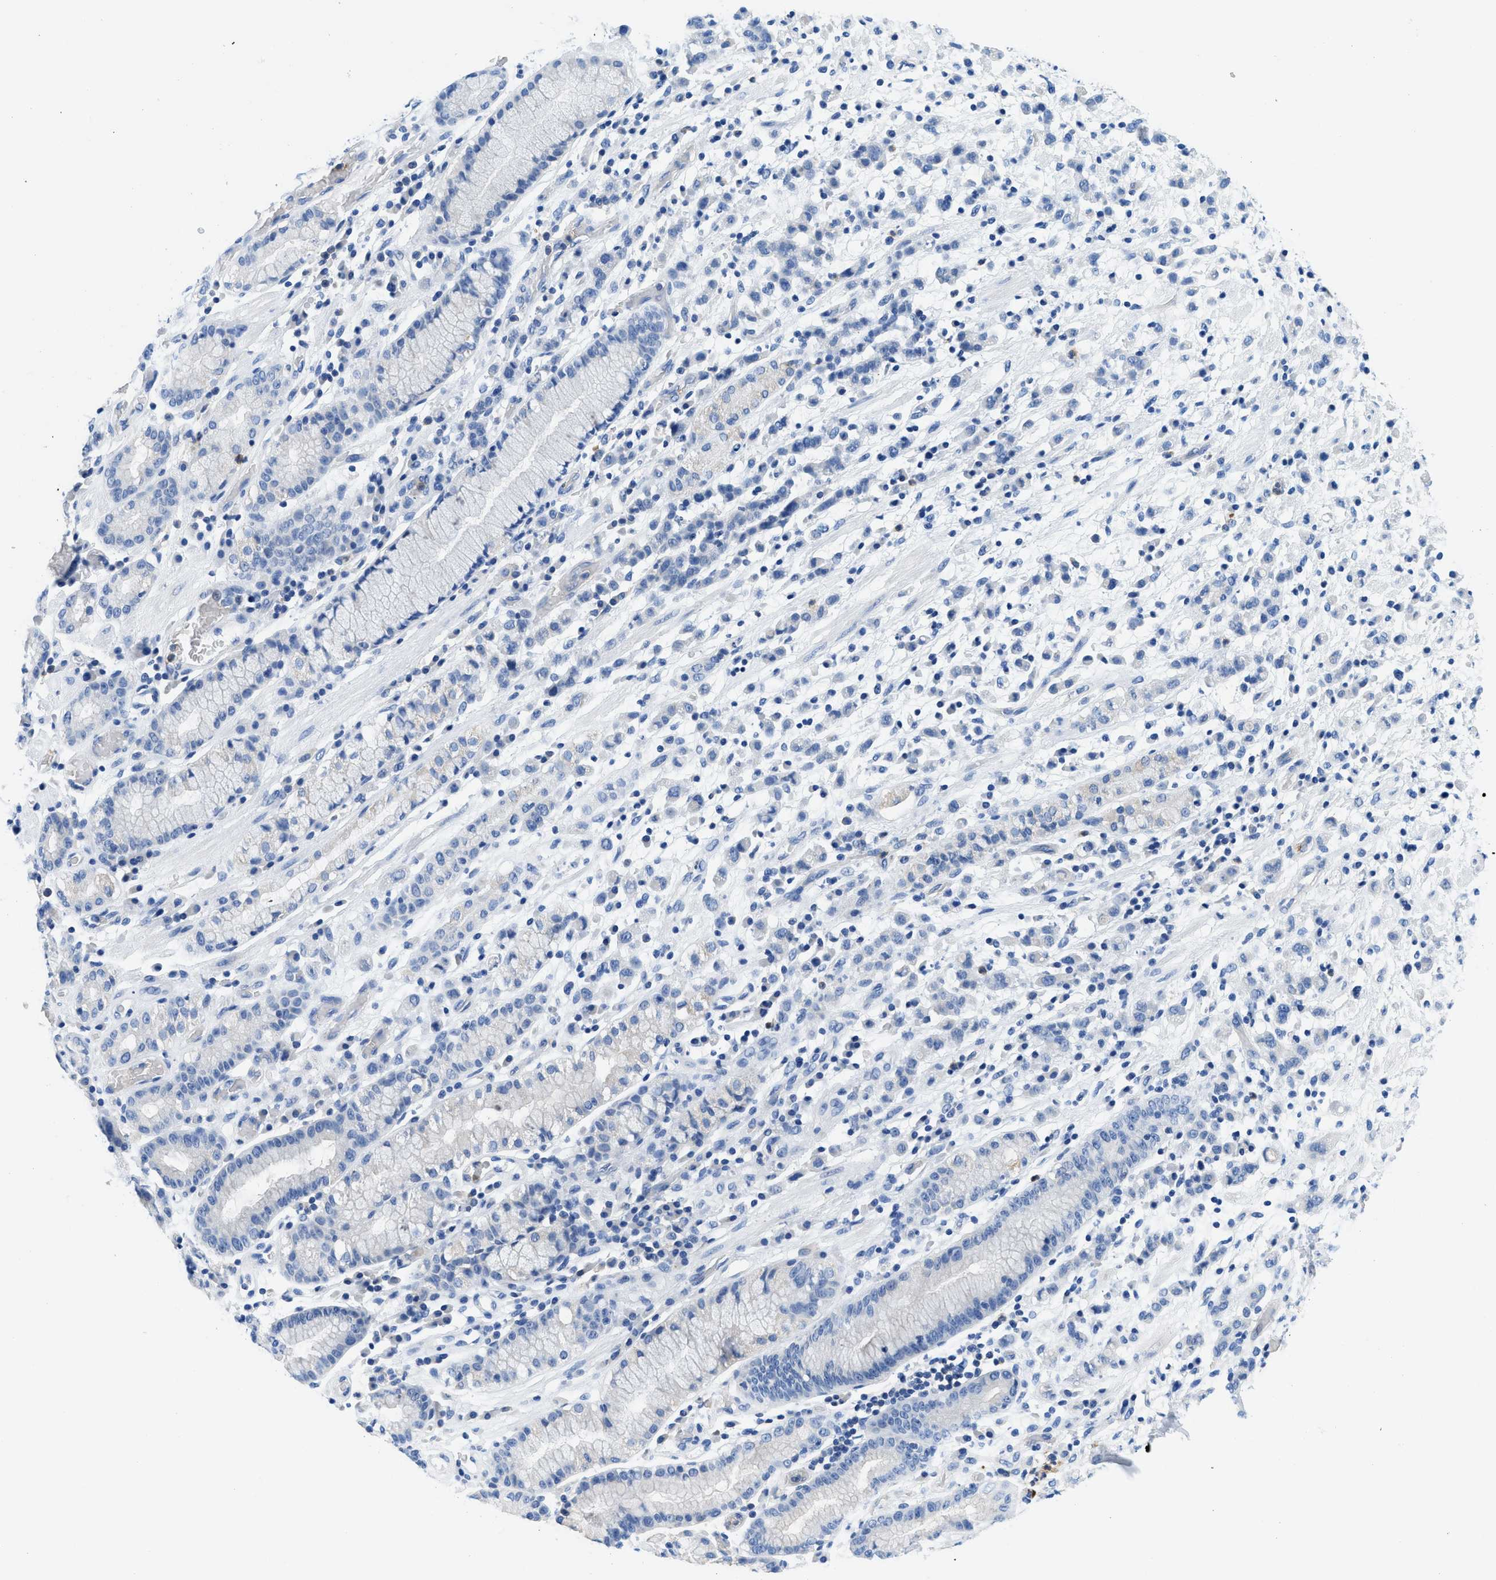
{"staining": {"intensity": "negative", "quantity": "none", "location": "none"}, "tissue": "stomach cancer", "cell_type": "Tumor cells", "image_type": "cancer", "snomed": [{"axis": "morphology", "description": "Adenocarcinoma, NOS"}, {"axis": "topography", "description": "Stomach, lower"}], "caption": "IHC of human adenocarcinoma (stomach) exhibits no staining in tumor cells.", "gene": "NEB", "patient": {"sex": "male", "age": 88}}